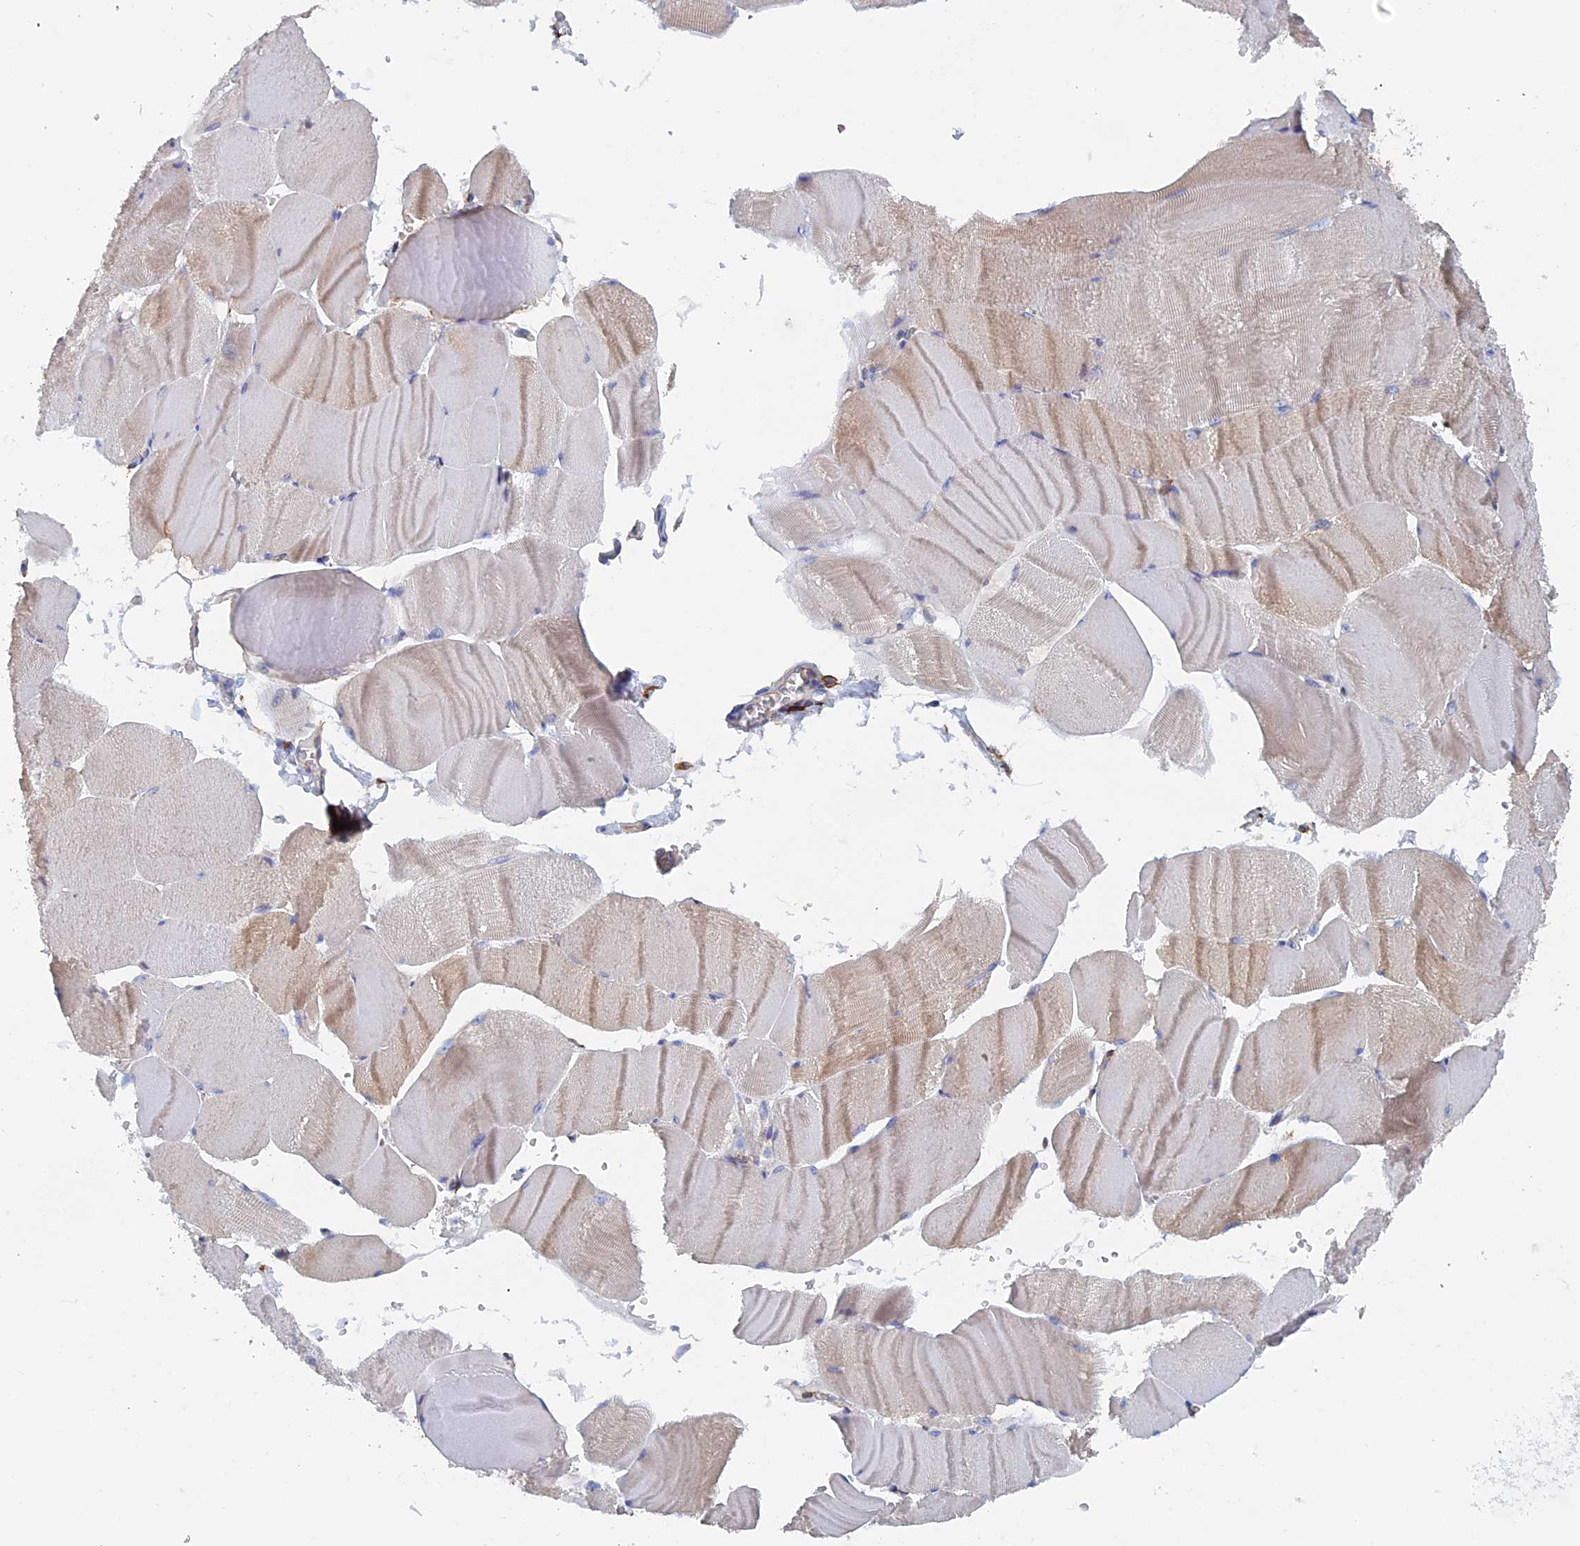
{"staining": {"intensity": "weak", "quantity": "<25%", "location": "cytoplasmic/membranous"}, "tissue": "skeletal muscle", "cell_type": "Myocytes", "image_type": "normal", "snomed": [{"axis": "morphology", "description": "Normal tissue, NOS"}, {"axis": "morphology", "description": "Basal cell carcinoma"}, {"axis": "topography", "description": "Skeletal muscle"}], "caption": "This photomicrograph is of unremarkable skeletal muscle stained with IHC to label a protein in brown with the nuclei are counter-stained blue. There is no expression in myocytes.", "gene": "COG7", "patient": {"sex": "female", "age": 64}}